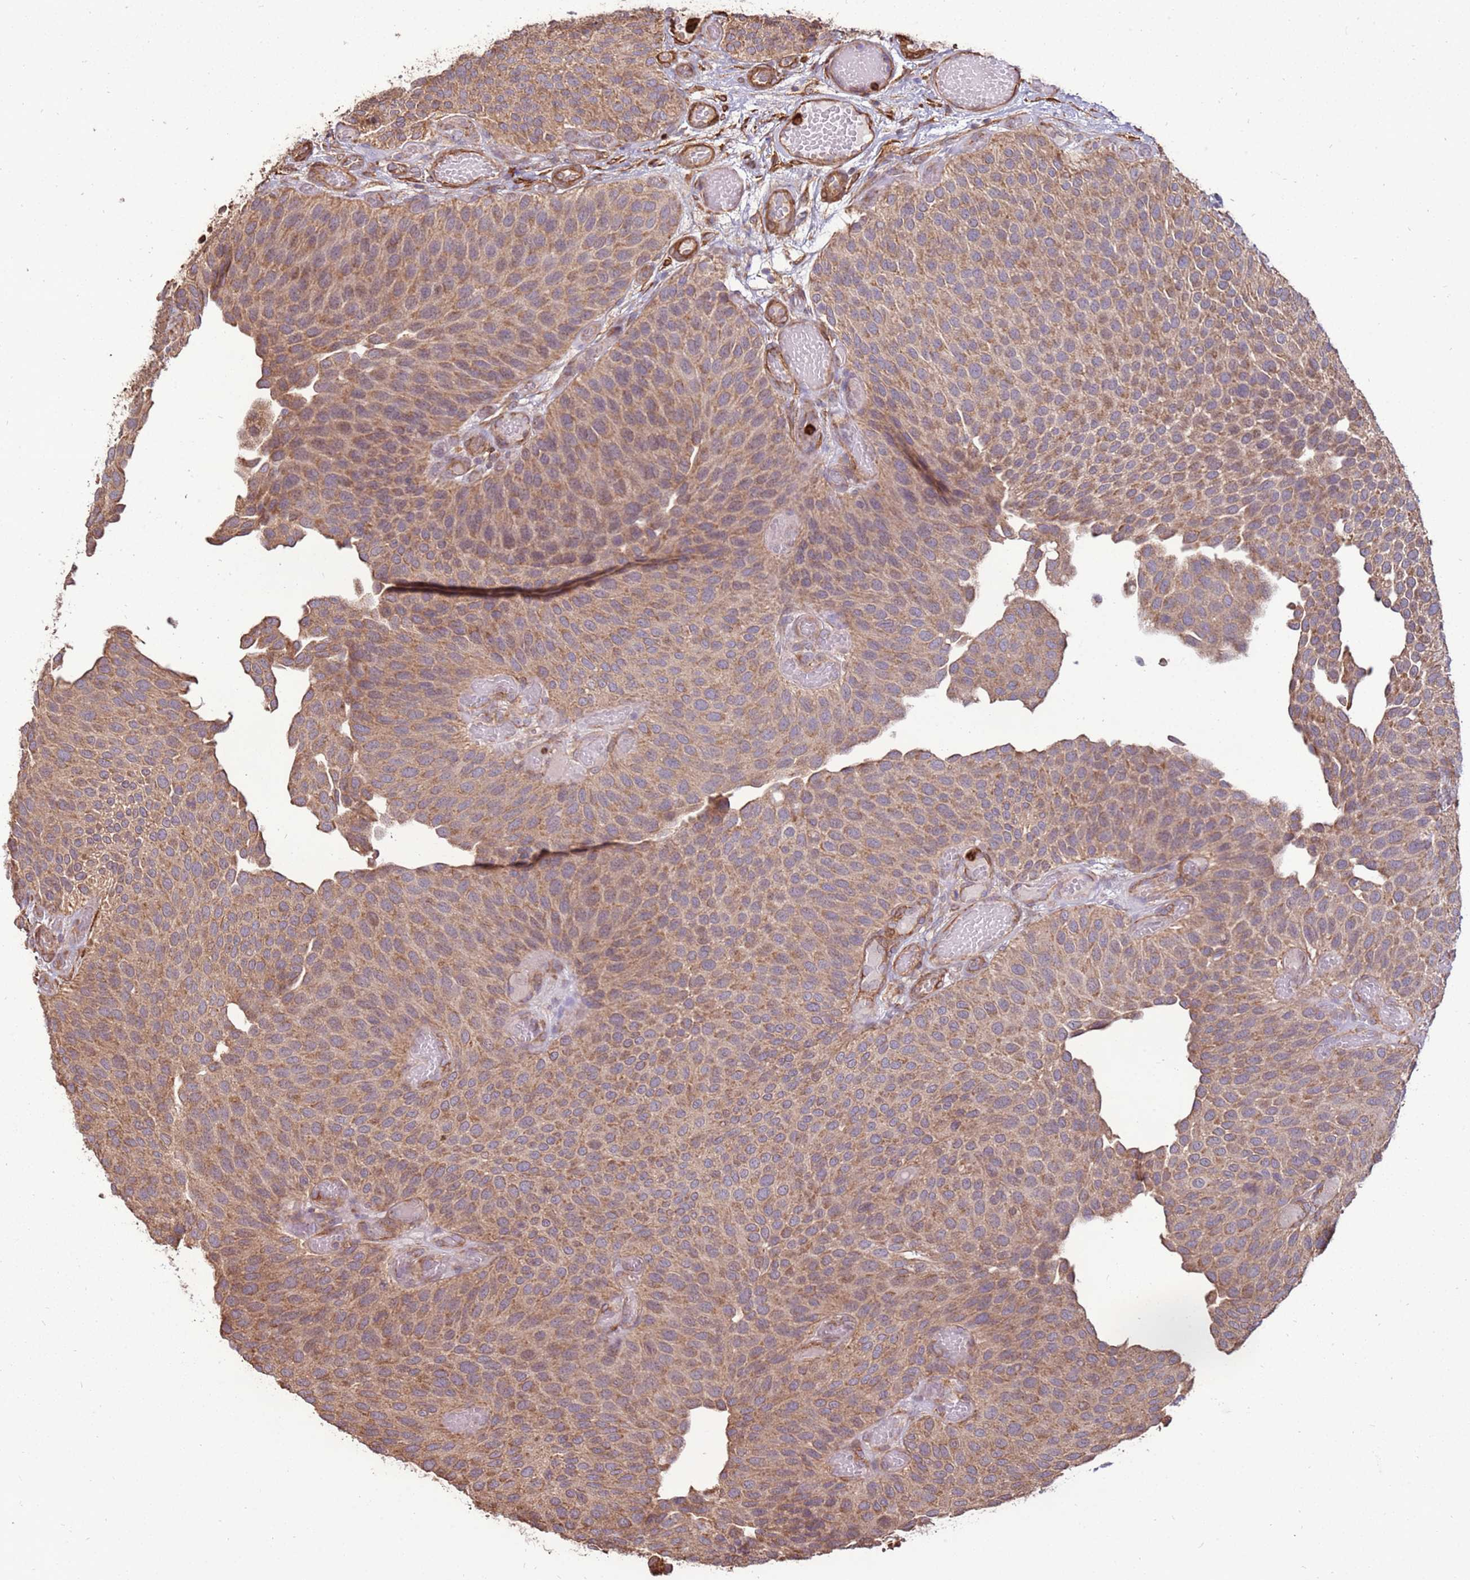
{"staining": {"intensity": "moderate", "quantity": ">75%", "location": "cytoplasmic/membranous"}, "tissue": "urothelial cancer", "cell_type": "Tumor cells", "image_type": "cancer", "snomed": [{"axis": "morphology", "description": "Urothelial carcinoma, Low grade"}, {"axis": "topography", "description": "Urinary bladder"}], "caption": "Low-grade urothelial carcinoma stained for a protein reveals moderate cytoplasmic/membranous positivity in tumor cells. (DAB IHC with brightfield microscopy, high magnification).", "gene": "DDX59", "patient": {"sex": "male", "age": 89}}